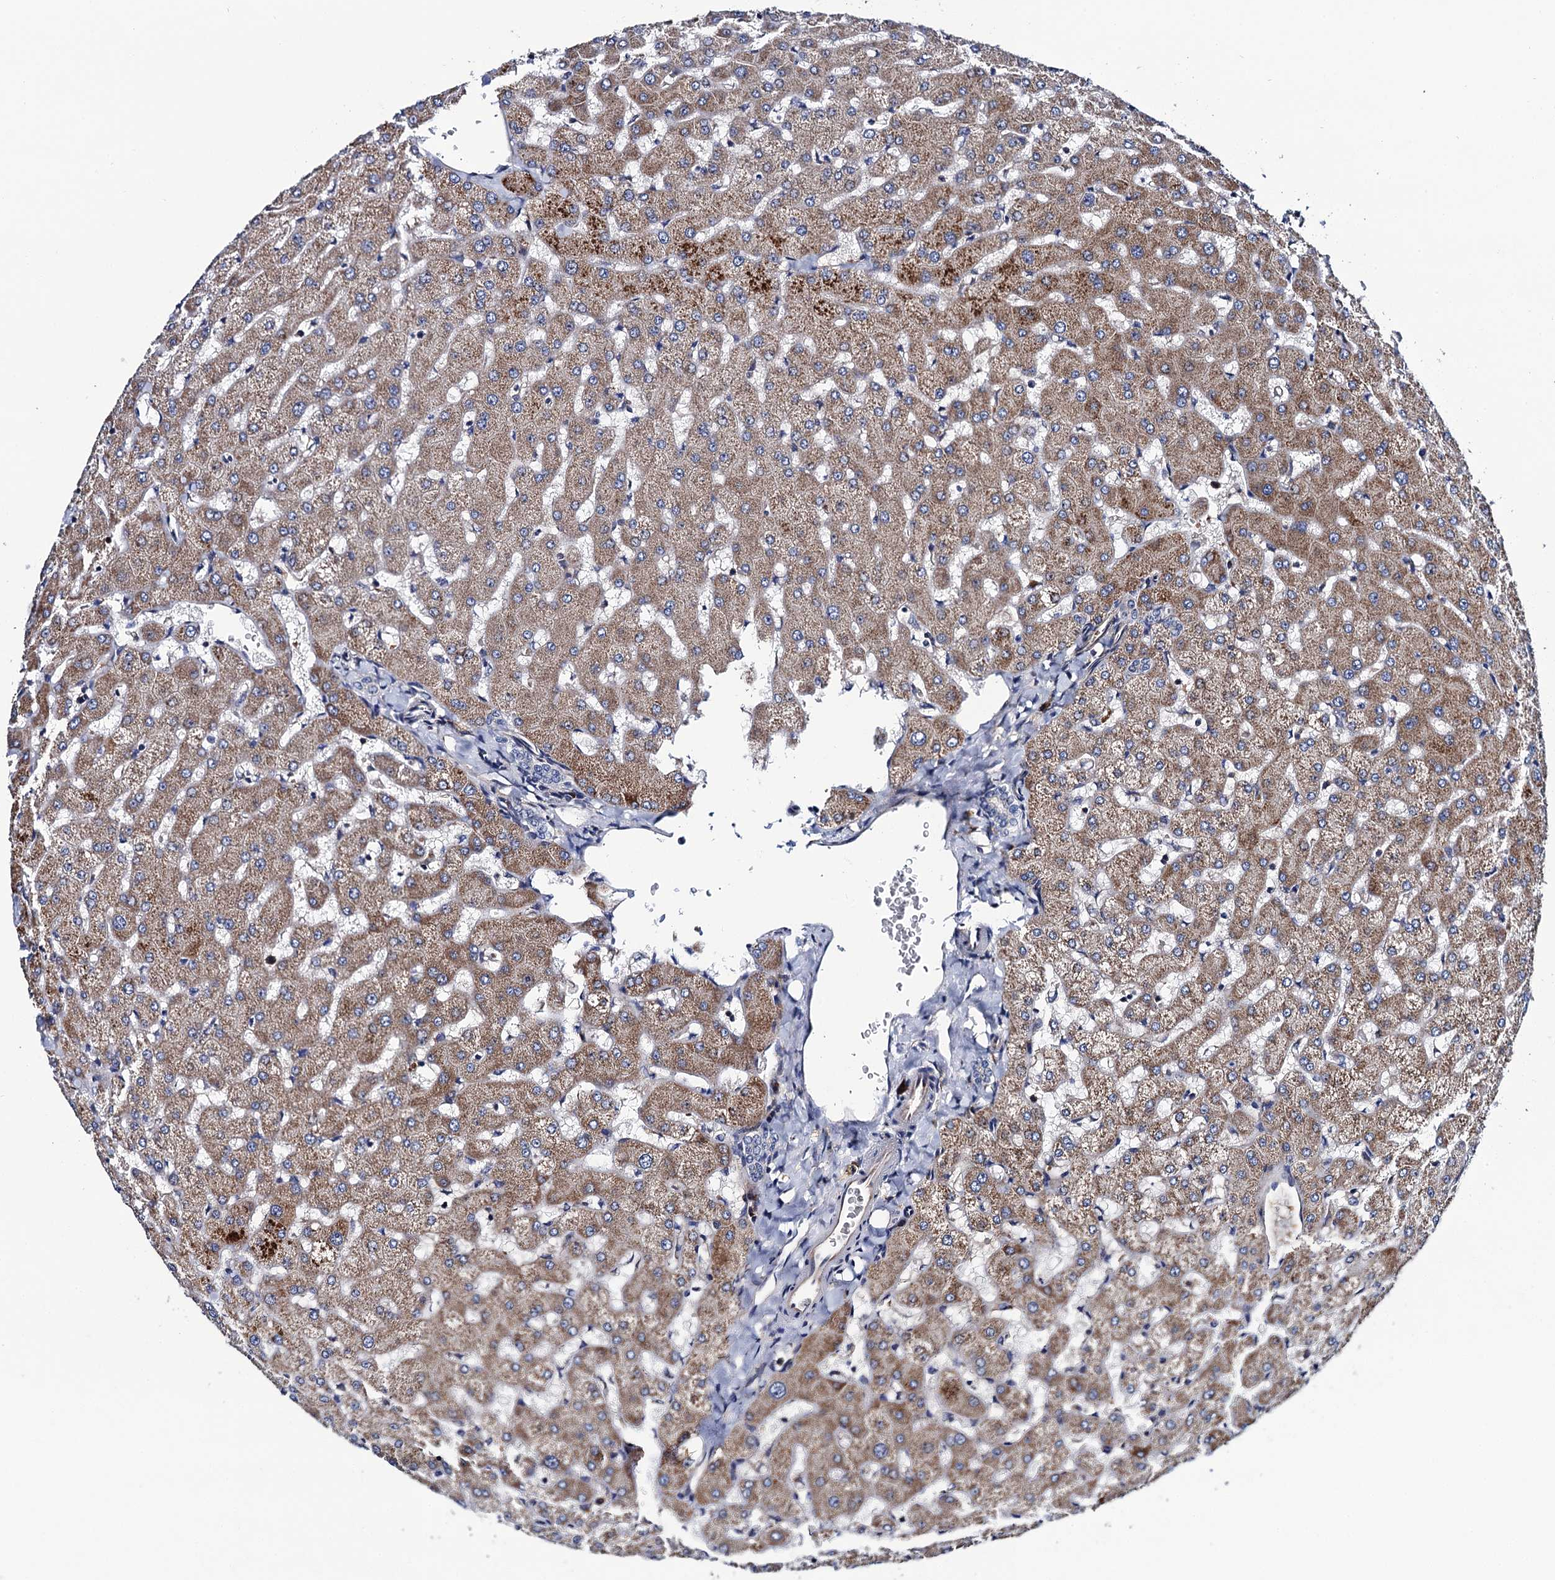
{"staining": {"intensity": "negative", "quantity": "none", "location": "none"}, "tissue": "liver", "cell_type": "Cholangiocytes", "image_type": "normal", "snomed": [{"axis": "morphology", "description": "Normal tissue, NOS"}, {"axis": "topography", "description": "Liver"}], "caption": "Protein analysis of normal liver shows no significant positivity in cholangiocytes. (DAB immunohistochemistry (IHC) visualized using brightfield microscopy, high magnification).", "gene": "TRMT112", "patient": {"sex": "female", "age": 63}}